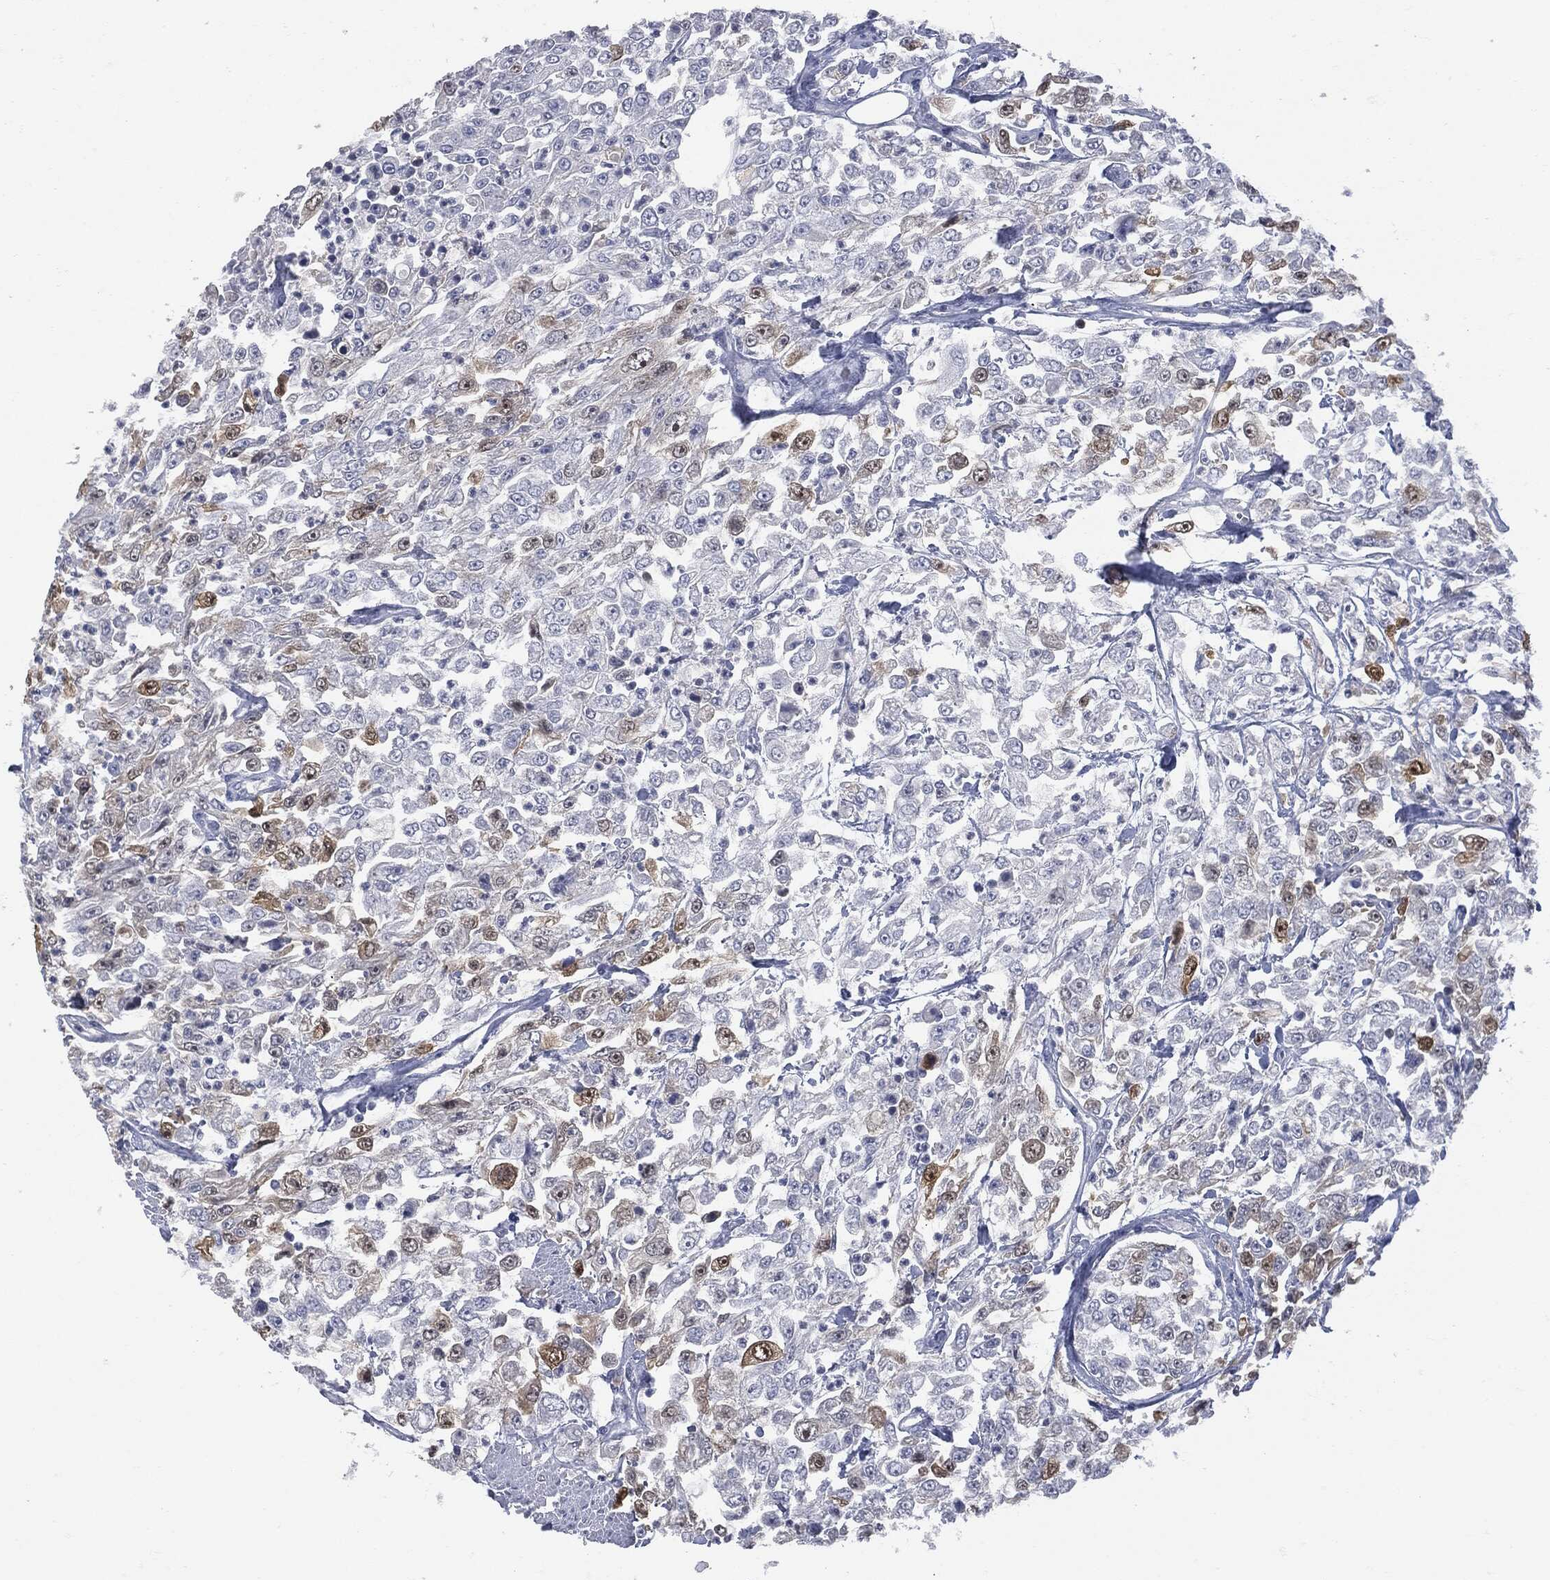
{"staining": {"intensity": "moderate", "quantity": "<25%", "location": "cytoplasmic/membranous"}, "tissue": "urothelial cancer", "cell_type": "Tumor cells", "image_type": "cancer", "snomed": [{"axis": "morphology", "description": "Urothelial carcinoma, High grade"}, {"axis": "topography", "description": "Urinary bladder"}], "caption": "Human urothelial cancer stained for a protein (brown) shows moderate cytoplasmic/membranous positive expression in about <25% of tumor cells.", "gene": "UBE2C", "patient": {"sex": "male", "age": 46}}